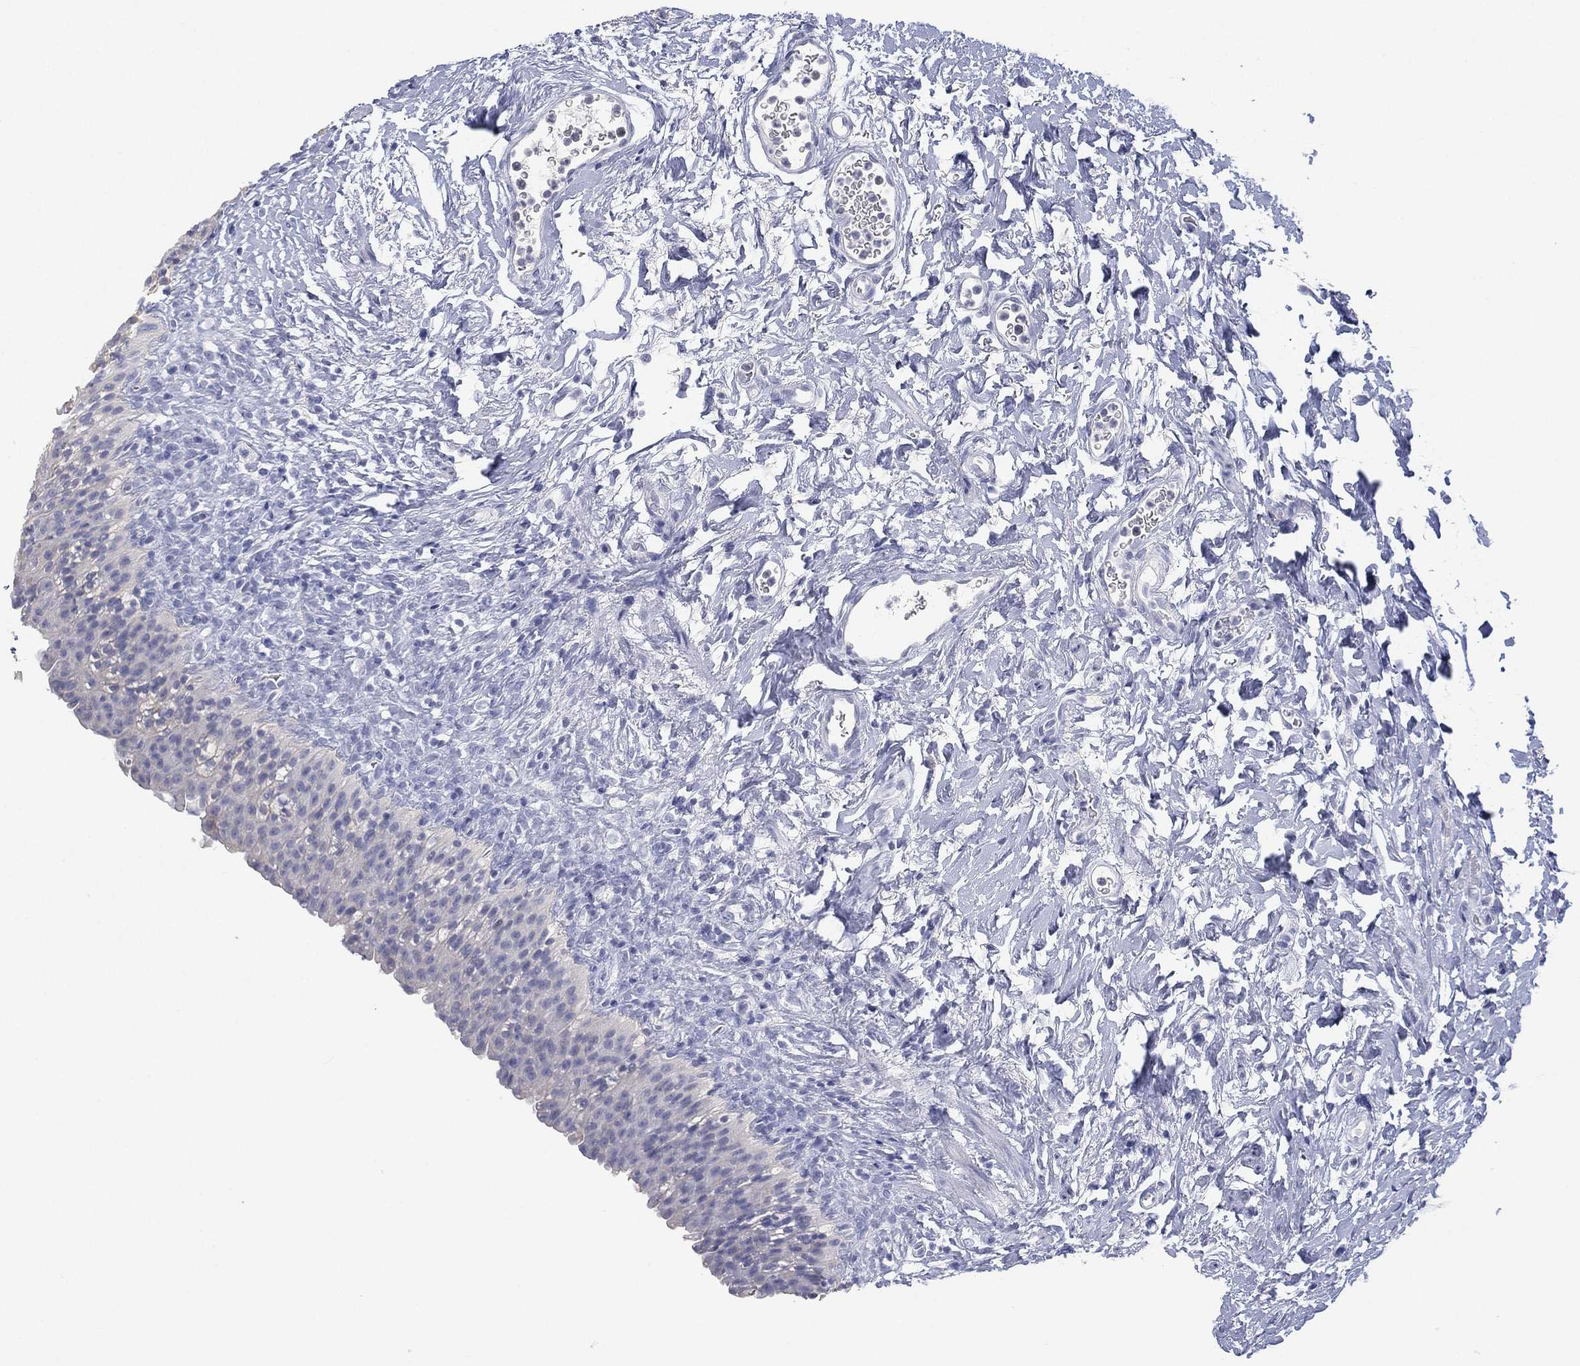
{"staining": {"intensity": "negative", "quantity": "none", "location": "none"}, "tissue": "urinary bladder", "cell_type": "Urothelial cells", "image_type": "normal", "snomed": [{"axis": "morphology", "description": "Normal tissue, NOS"}, {"axis": "topography", "description": "Urinary bladder"}], "caption": "An IHC histopathology image of unremarkable urinary bladder is shown. There is no staining in urothelial cells of urinary bladder.", "gene": "FMO1", "patient": {"sex": "male", "age": 76}}